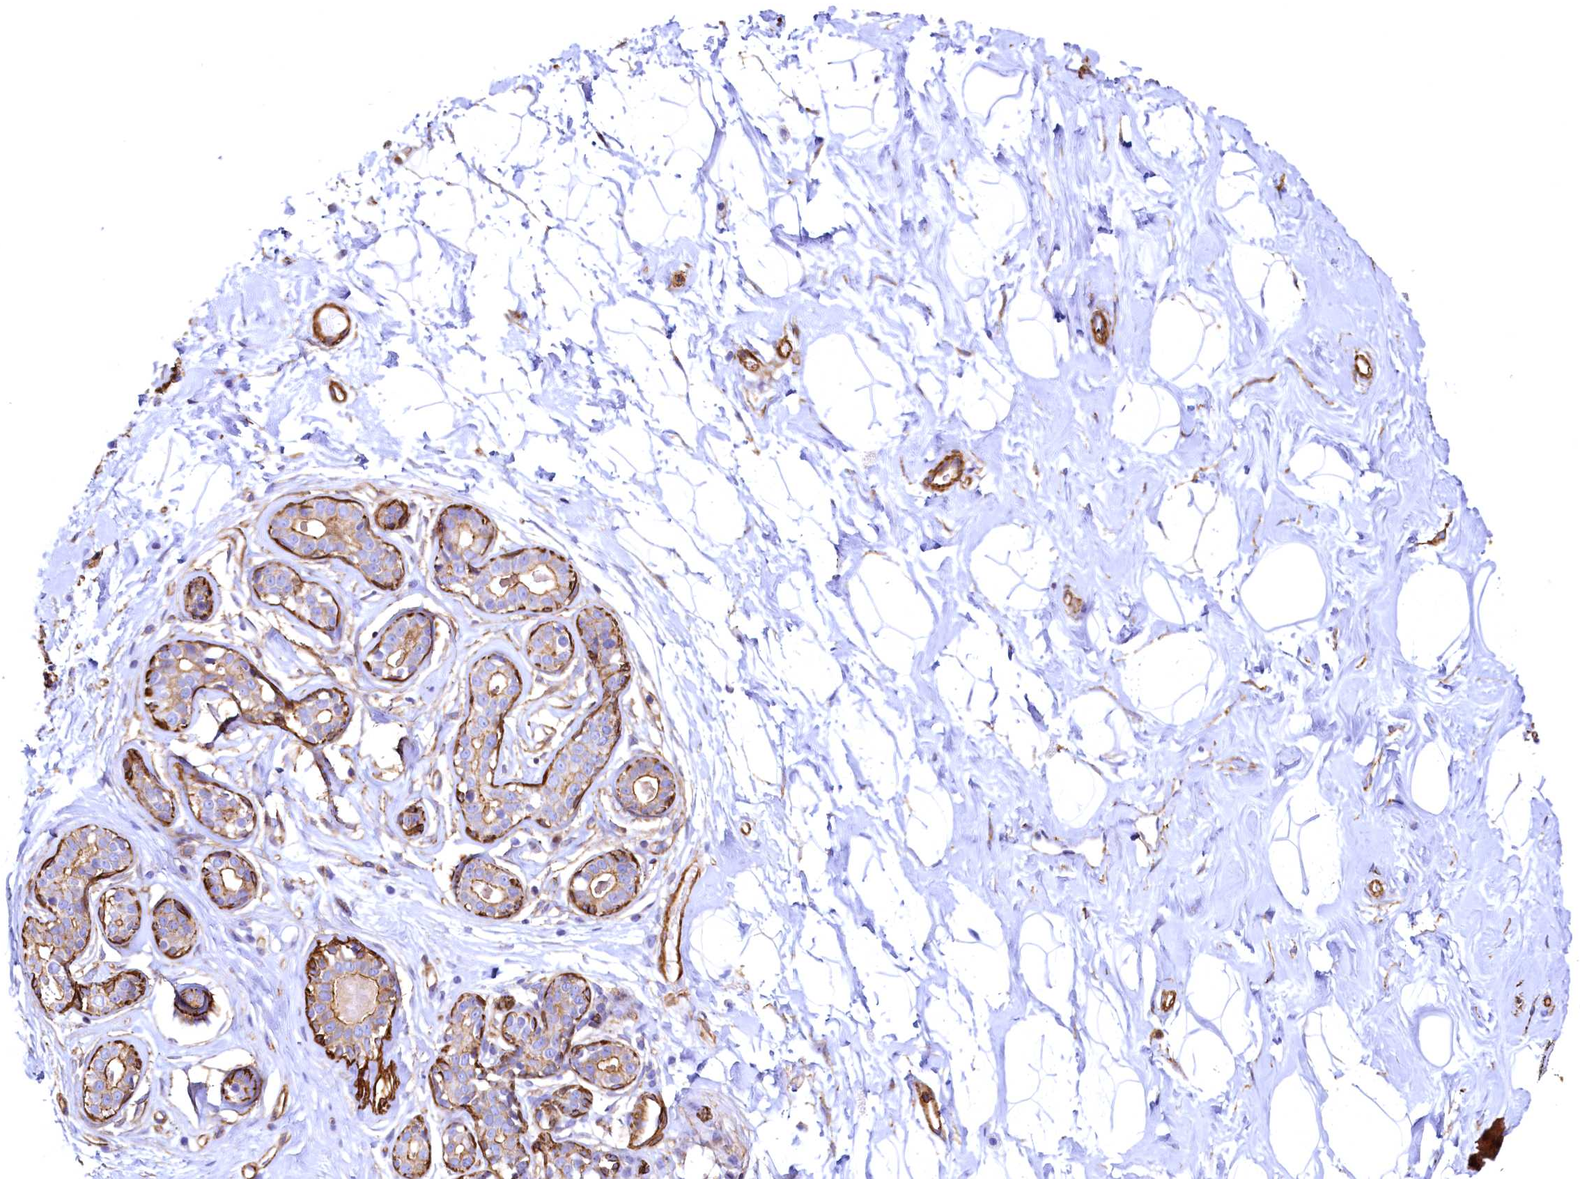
{"staining": {"intensity": "negative", "quantity": "none", "location": "none"}, "tissue": "breast", "cell_type": "Adipocytes", "image_type": "normal", "snomed": [{"axis": "morphology", "description": "Normal tissue, NOS"}, {"axis": "morphology", "description": "Adenoma, NOS"}, {"axis": "topography", "description": "Breast"}], "caption": "IHC image of benign breast: breast stained with DAB (3,3'-diaminobenzidine) shows no significant protein expression in adipocytes.", "gene": "THBS1", "patient": {"sex": "female", "age": 23}}